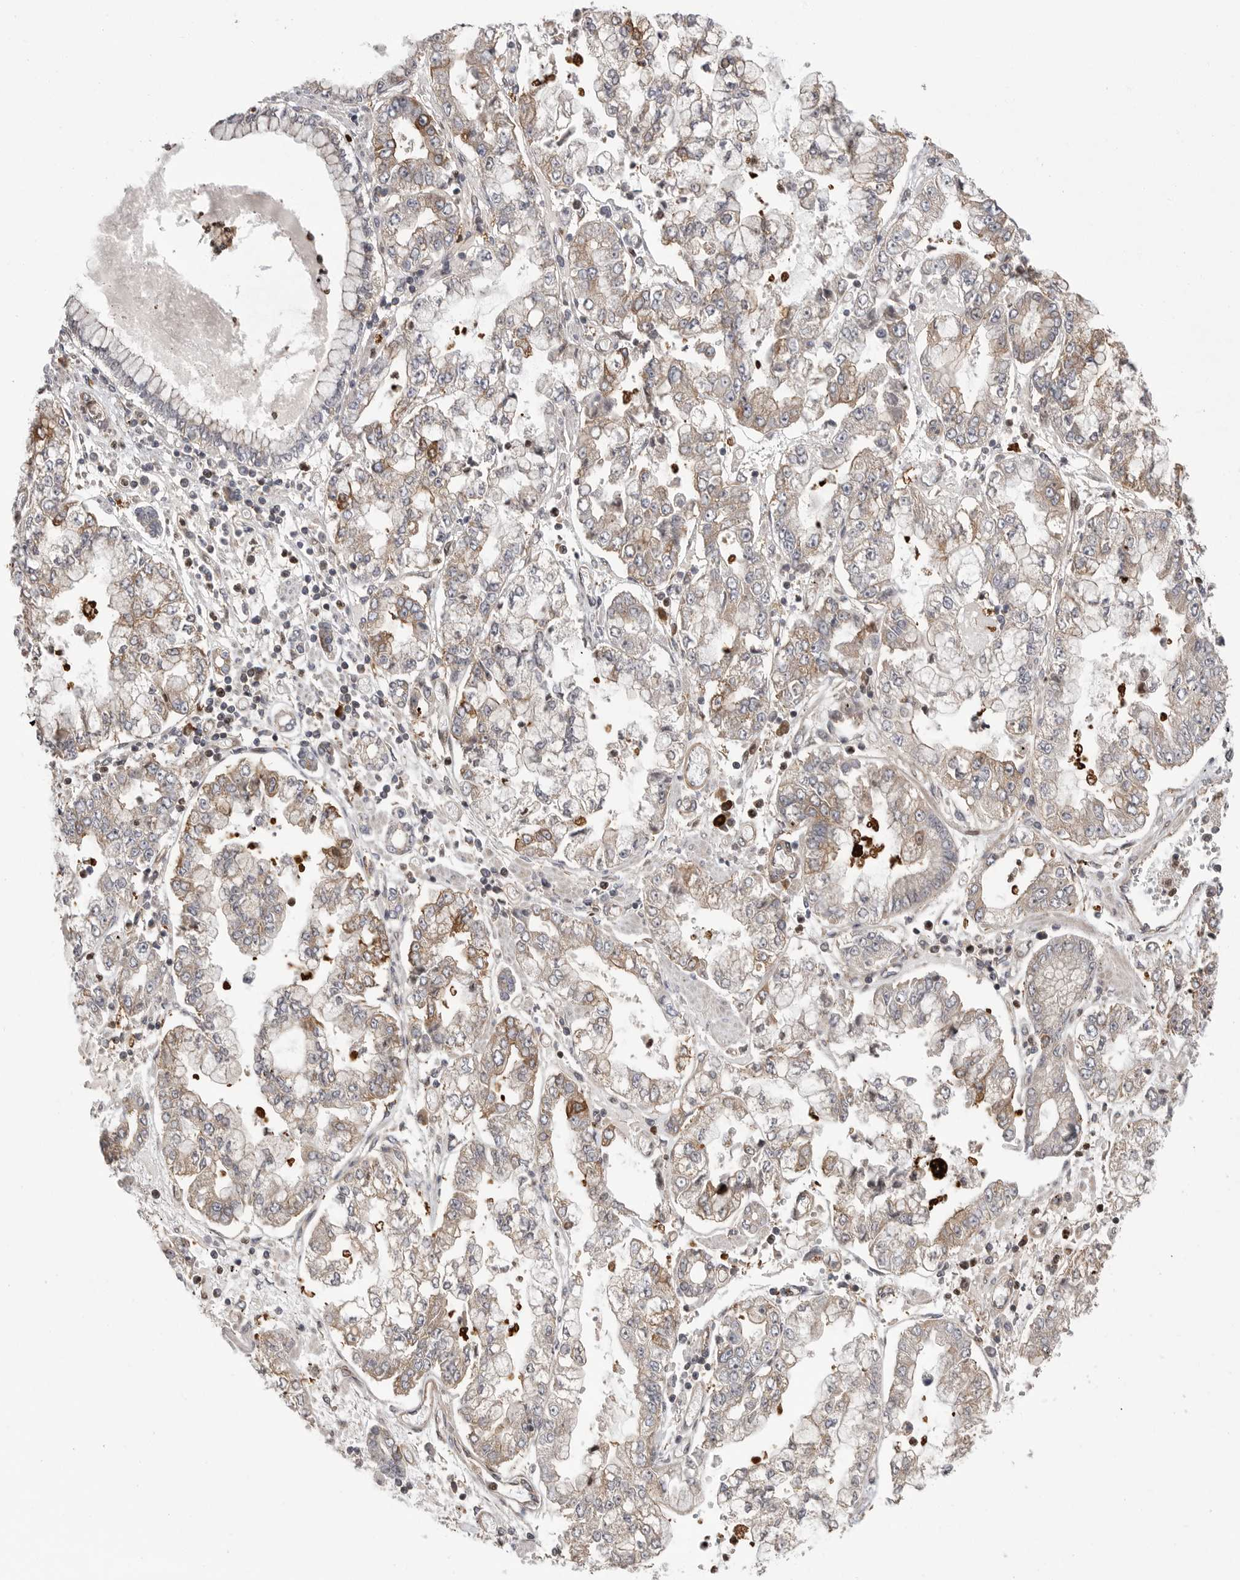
{"staining": {"intensity": "weak", "quantity": "25%-75%", "location": "cytoplasmic/membranous"}, "tissue": "stomach cancer", "cell_type": "Tumor cells", "image_type": "cancer", "snomed": [{"axis": "morphology", "description": "Adenocarcinoma, NOS"}, {"axis": "topography", "description": "Stomach"}], "caption": "A high-resolution histopathology image shows immunohistochemistry staining of stomach cancer (adenocarcinoma), which demonstrates weak cytoplasmic/membranous expression in approximately 25%-75% of tumor cells.", "gene": "OXR1", "patient": {"sex": "male", "age": 76}}